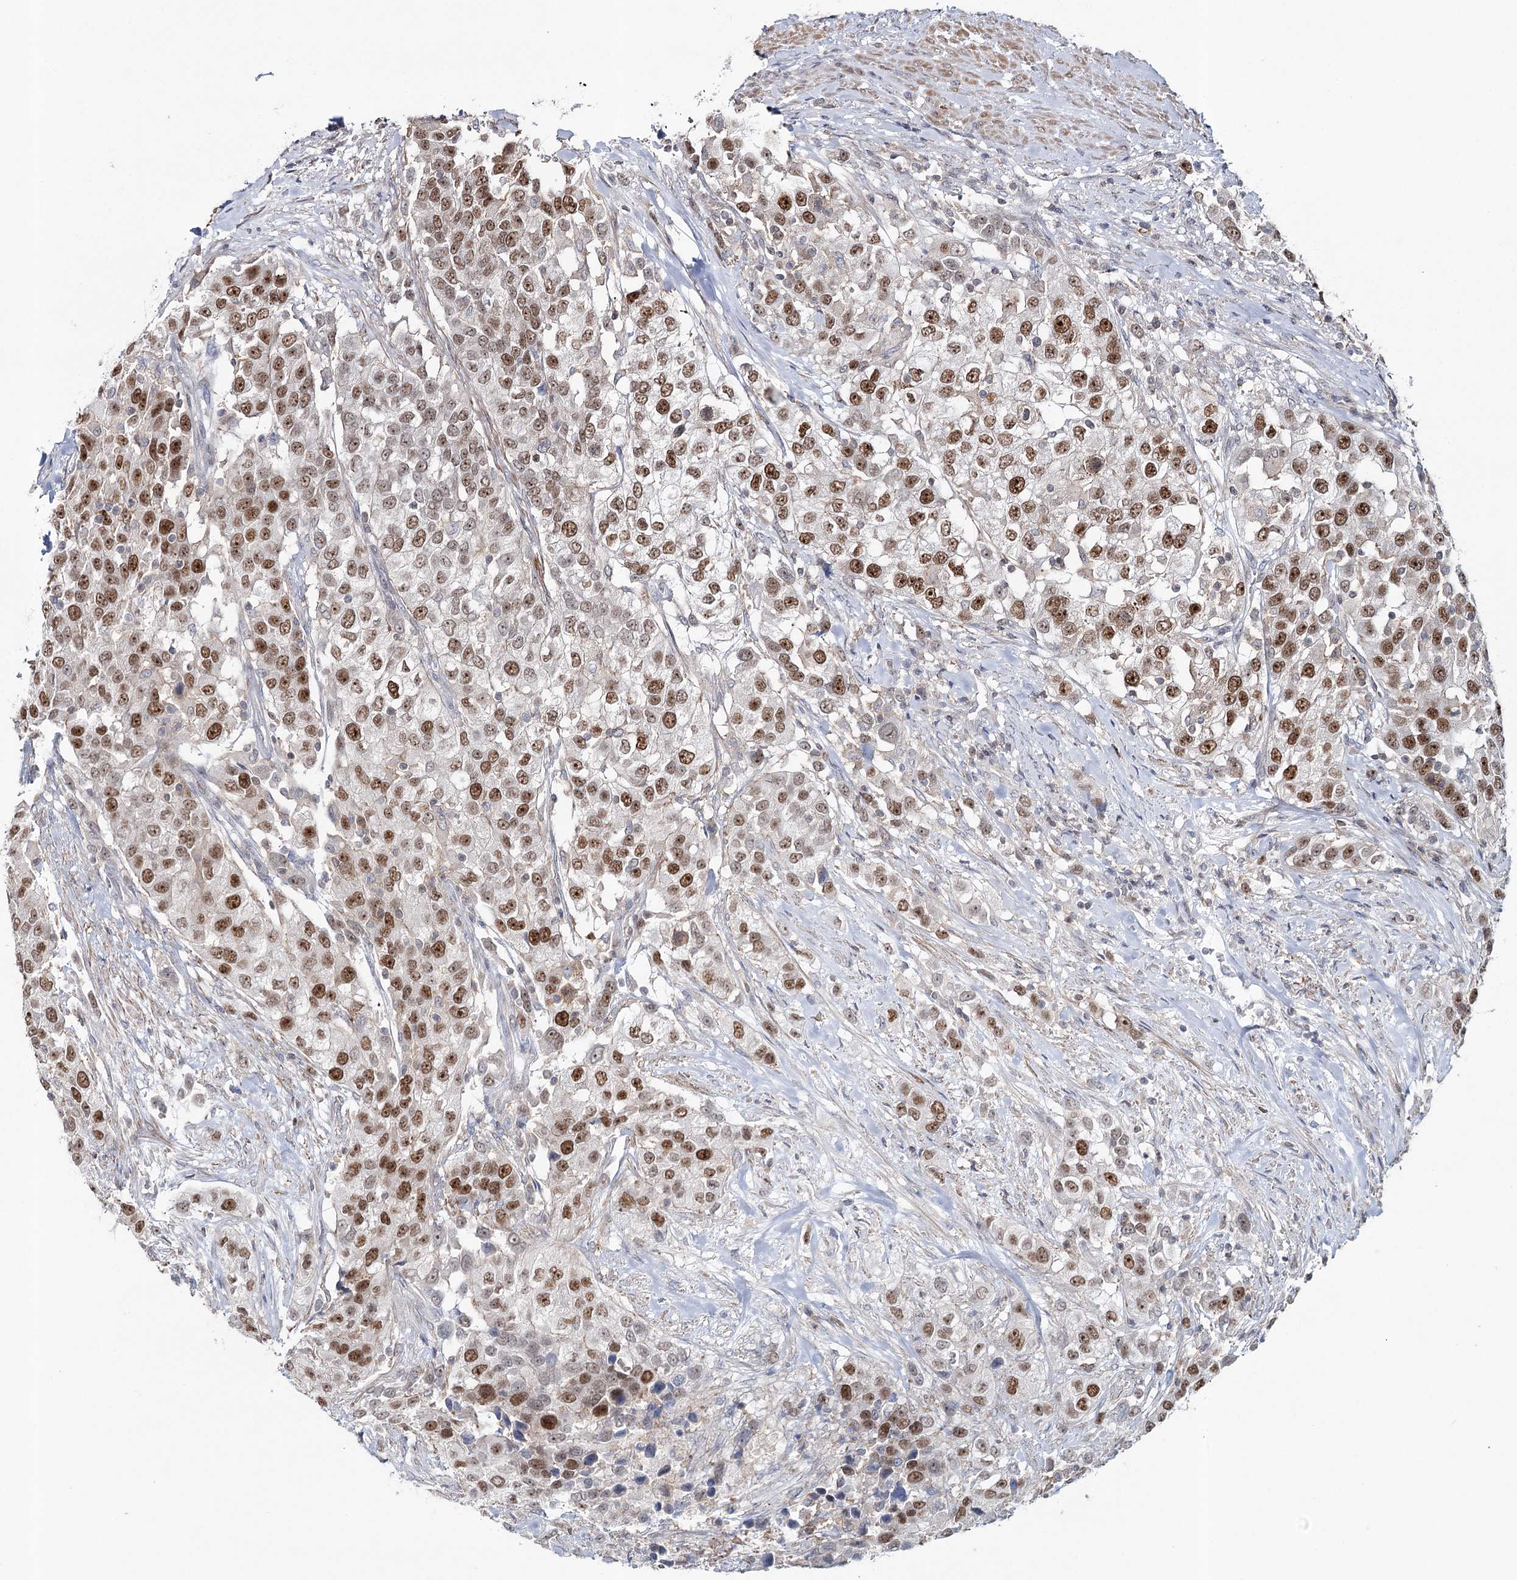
{"staining": {"intensity": "moderate", "quantity": ">75%", "location": "nuclear"}, "tissue": "urothelial cancer", "cell_type": "Tumor cells", "image_type": "cancer", "snomed": [{"axis": "morphology", "description": "Urothelial carcinoma, High grade"}, {"axis": "topography", "description": "Urinary bladder"}], "caption": "Moderate nuclear positivity is identified in approximately >75% of tumor cells in urothelial carcinoma (high-grade). The staining was performed using DAB (3,3'-diaminobenzidine), with brown indicating positive protein expression. Nuclei are stained blue with hematoxylin.", "gene": "ZC3H8", "patient": {"sex": "female", "age": 80}}